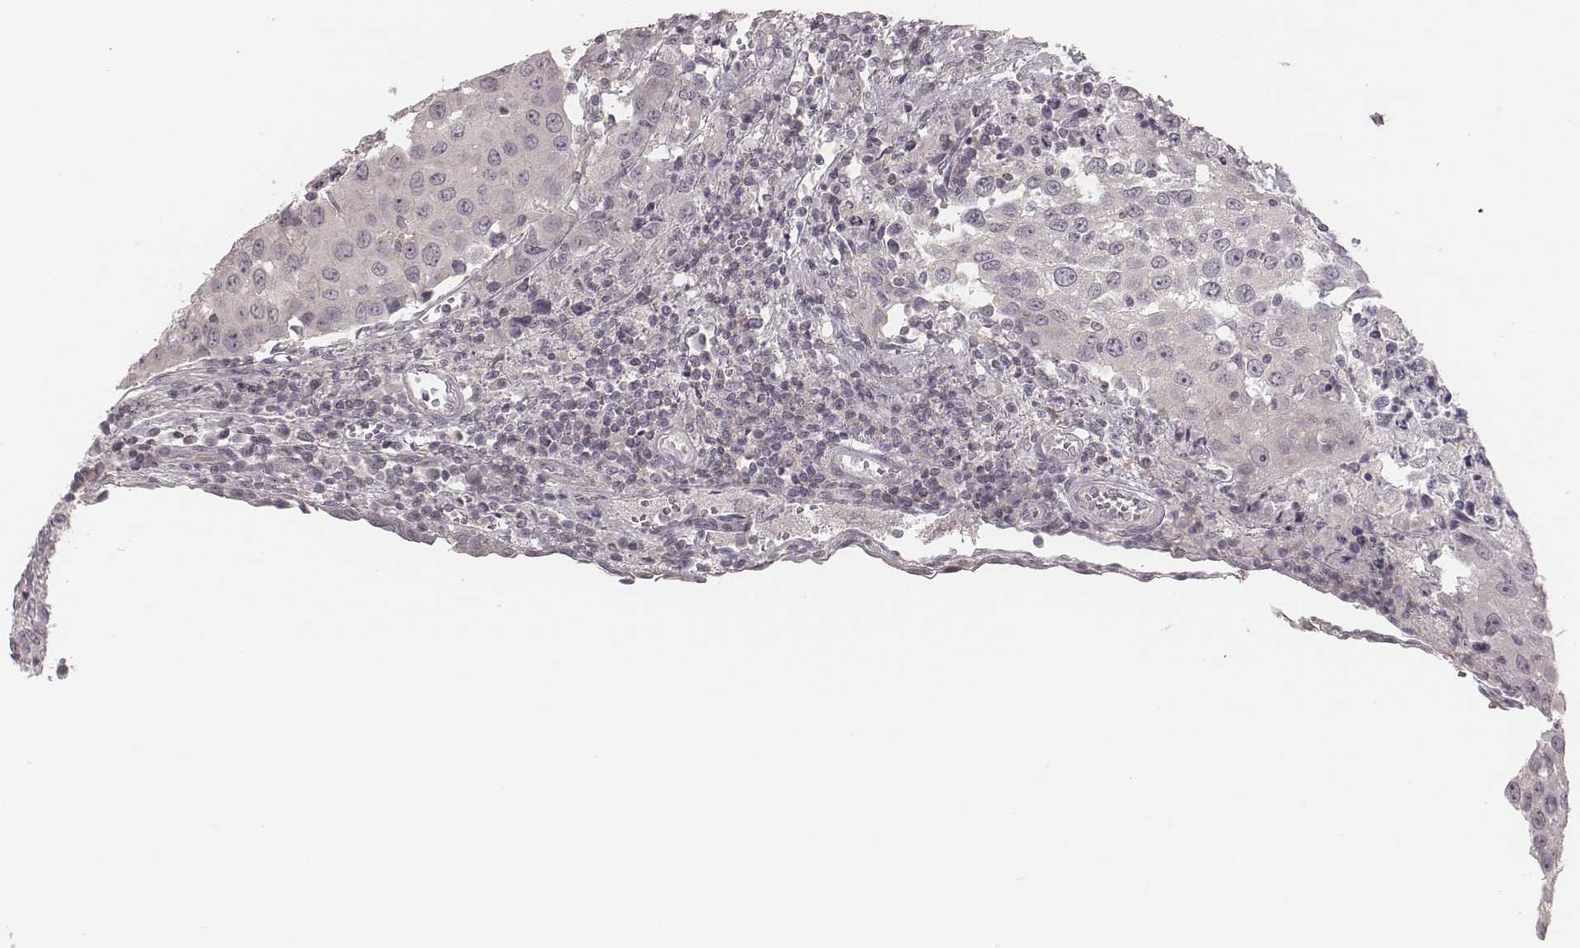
{"staining": {"intensity": "negative", "quantity": "none", "location": "none"}, "tissue": "urothelial cancer", "cell_type": "Tumor cells", "image_type": "cancer", "snomed": [{"axis": "morphology", "description": "Urothelial carcinoma, High grade"}, {"axis": "topography", "description": "Urinary bladder"}], "caption": "Urothelial cancer was stained to show a protein in brown. There is no significant expression in tumor cells. The staining was performed using DAB (3,3'-diaminobenzidine) to visualize the protein expression in brown, while the nuclei were stained in blue with hematoxylin (Magnification: 20x).", "gene": "ACACB", "patient": {"sex": "female", "age": 85}}